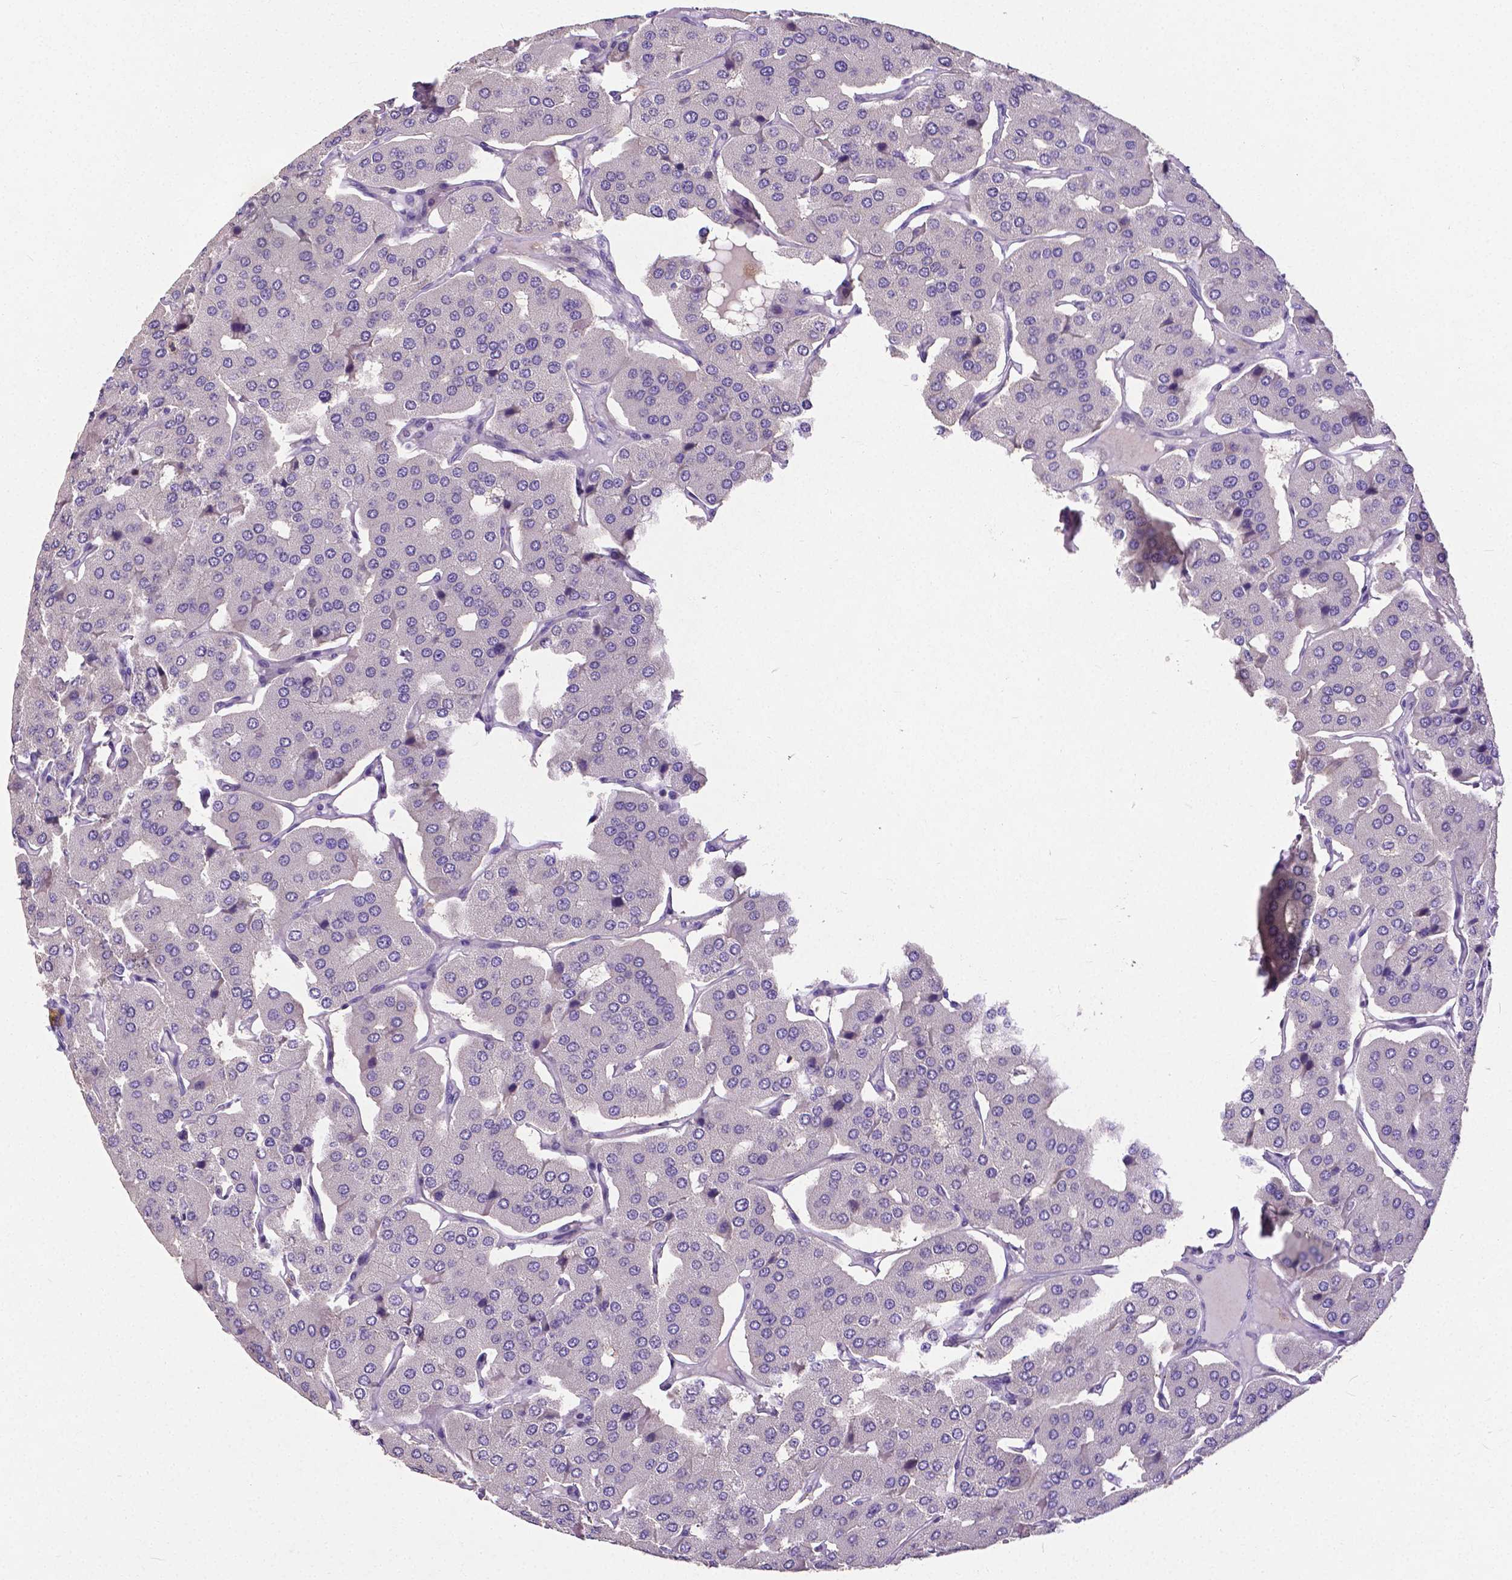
{"staining": {"intensity": "negative", "quantity": "none", "location": "none"}, "tissue": "parathyroid gland", "cell_type": "Glandular cells", "image_type": "normal", "snomed": [{"axis": "morphology", "description": "Normal tissue, NOS"}, {"axis": "morphology", "description": "Adenoma, NOS"}, {"axis": "topography", "description": "Parathyroid gland"}], "caption": "The histopathology image shows no staining of glandular cells in unremarkable parathyroid gland.", "gene": "CD4", "patient": {"sex": "female", "age": 86}}